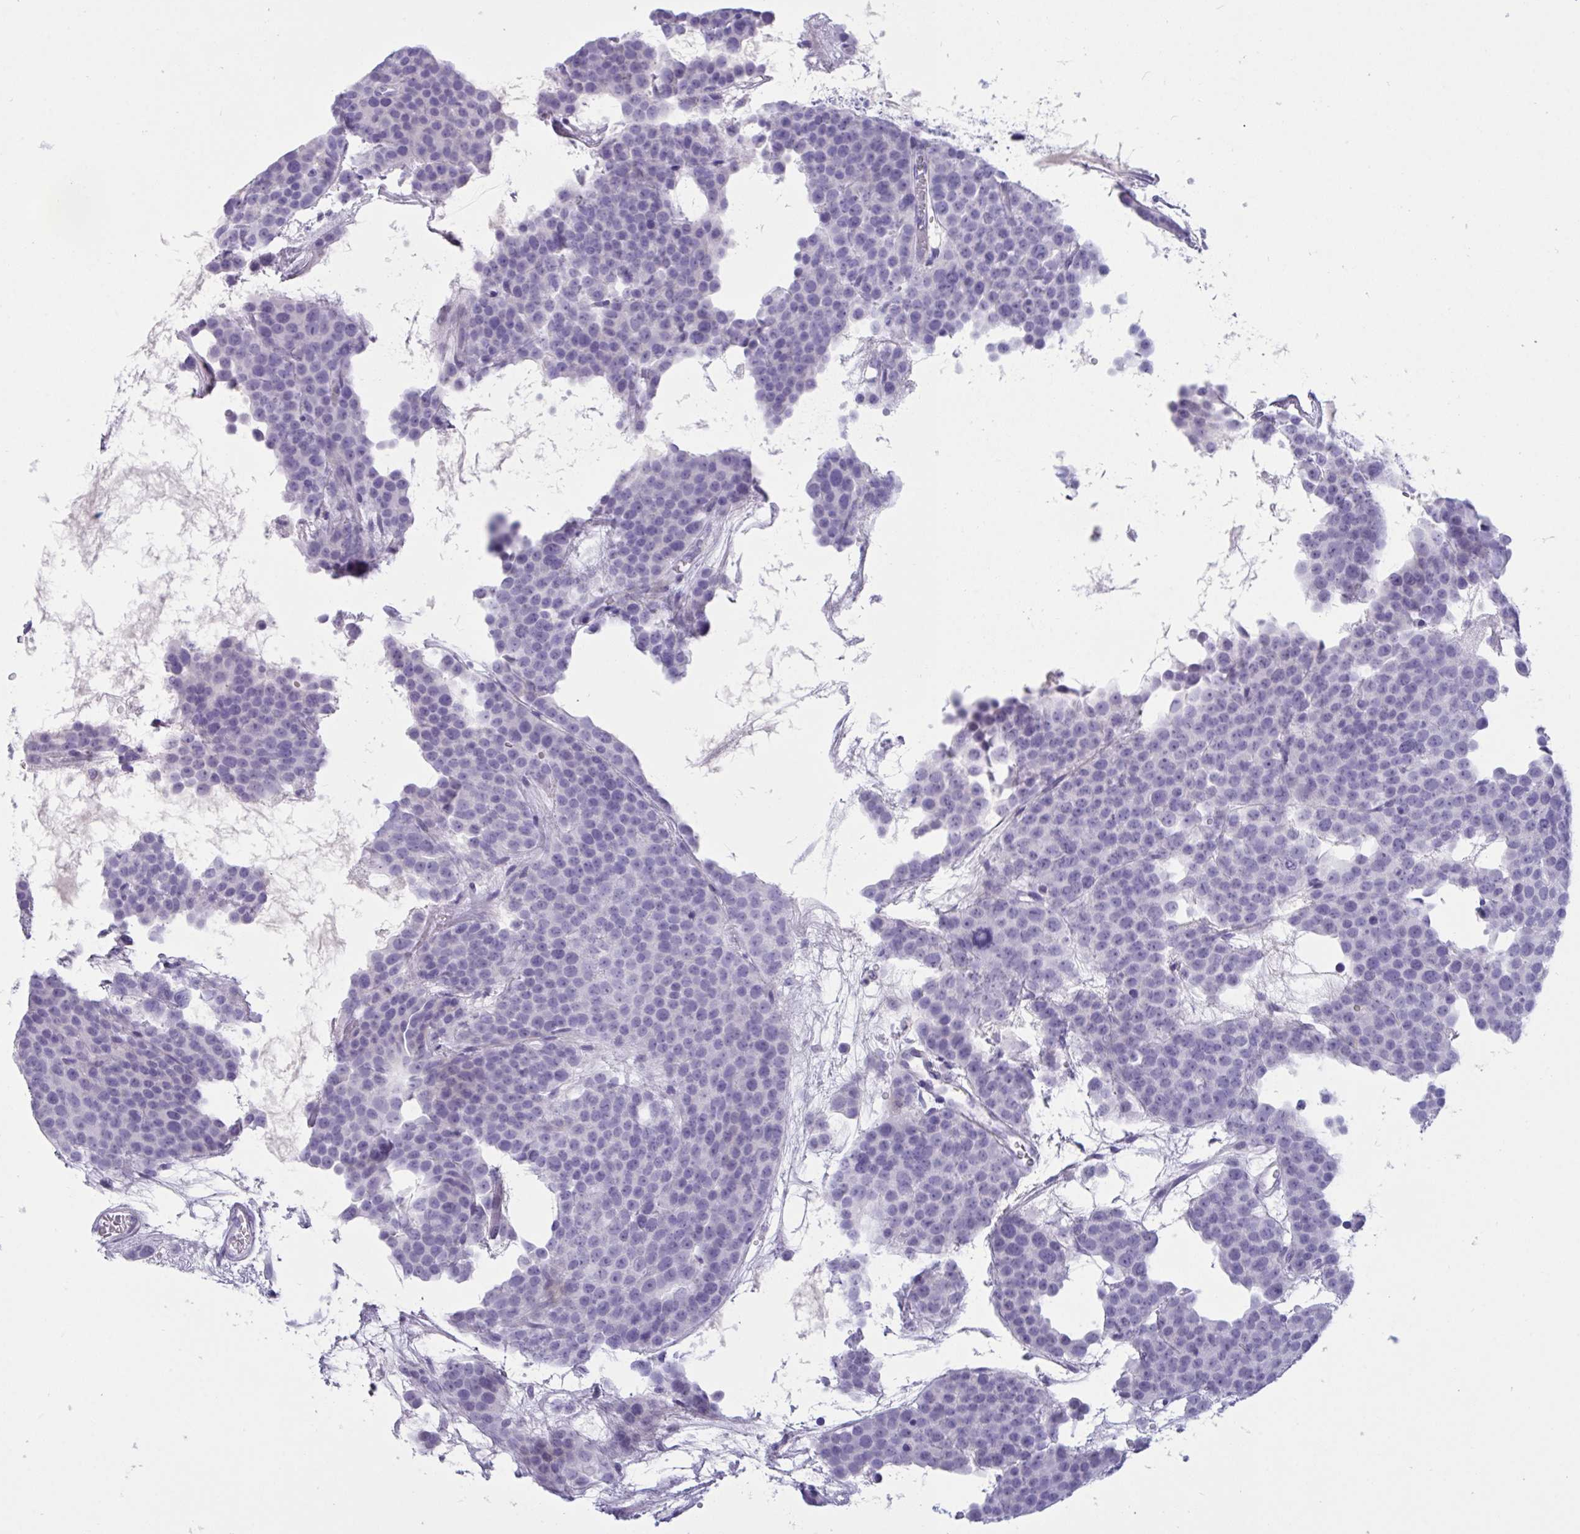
{"staining": {"intensity": "negative", "quantity": "none", "location": "none"}, "tissue": "testis cancer", "cell_type": "Tumor cells", "image_type": "cancer", "snomed": [{"axis": "morphology", "description": "Seminoma, NOS"}, {"axis": "topography", "description": "Testis"}], "caption": "Immunohistochemical staining of testis cancer shows no significant staining in tumor cells.", "gene": "OXLD1", "patient": {"sex": "male", "age": 71}}